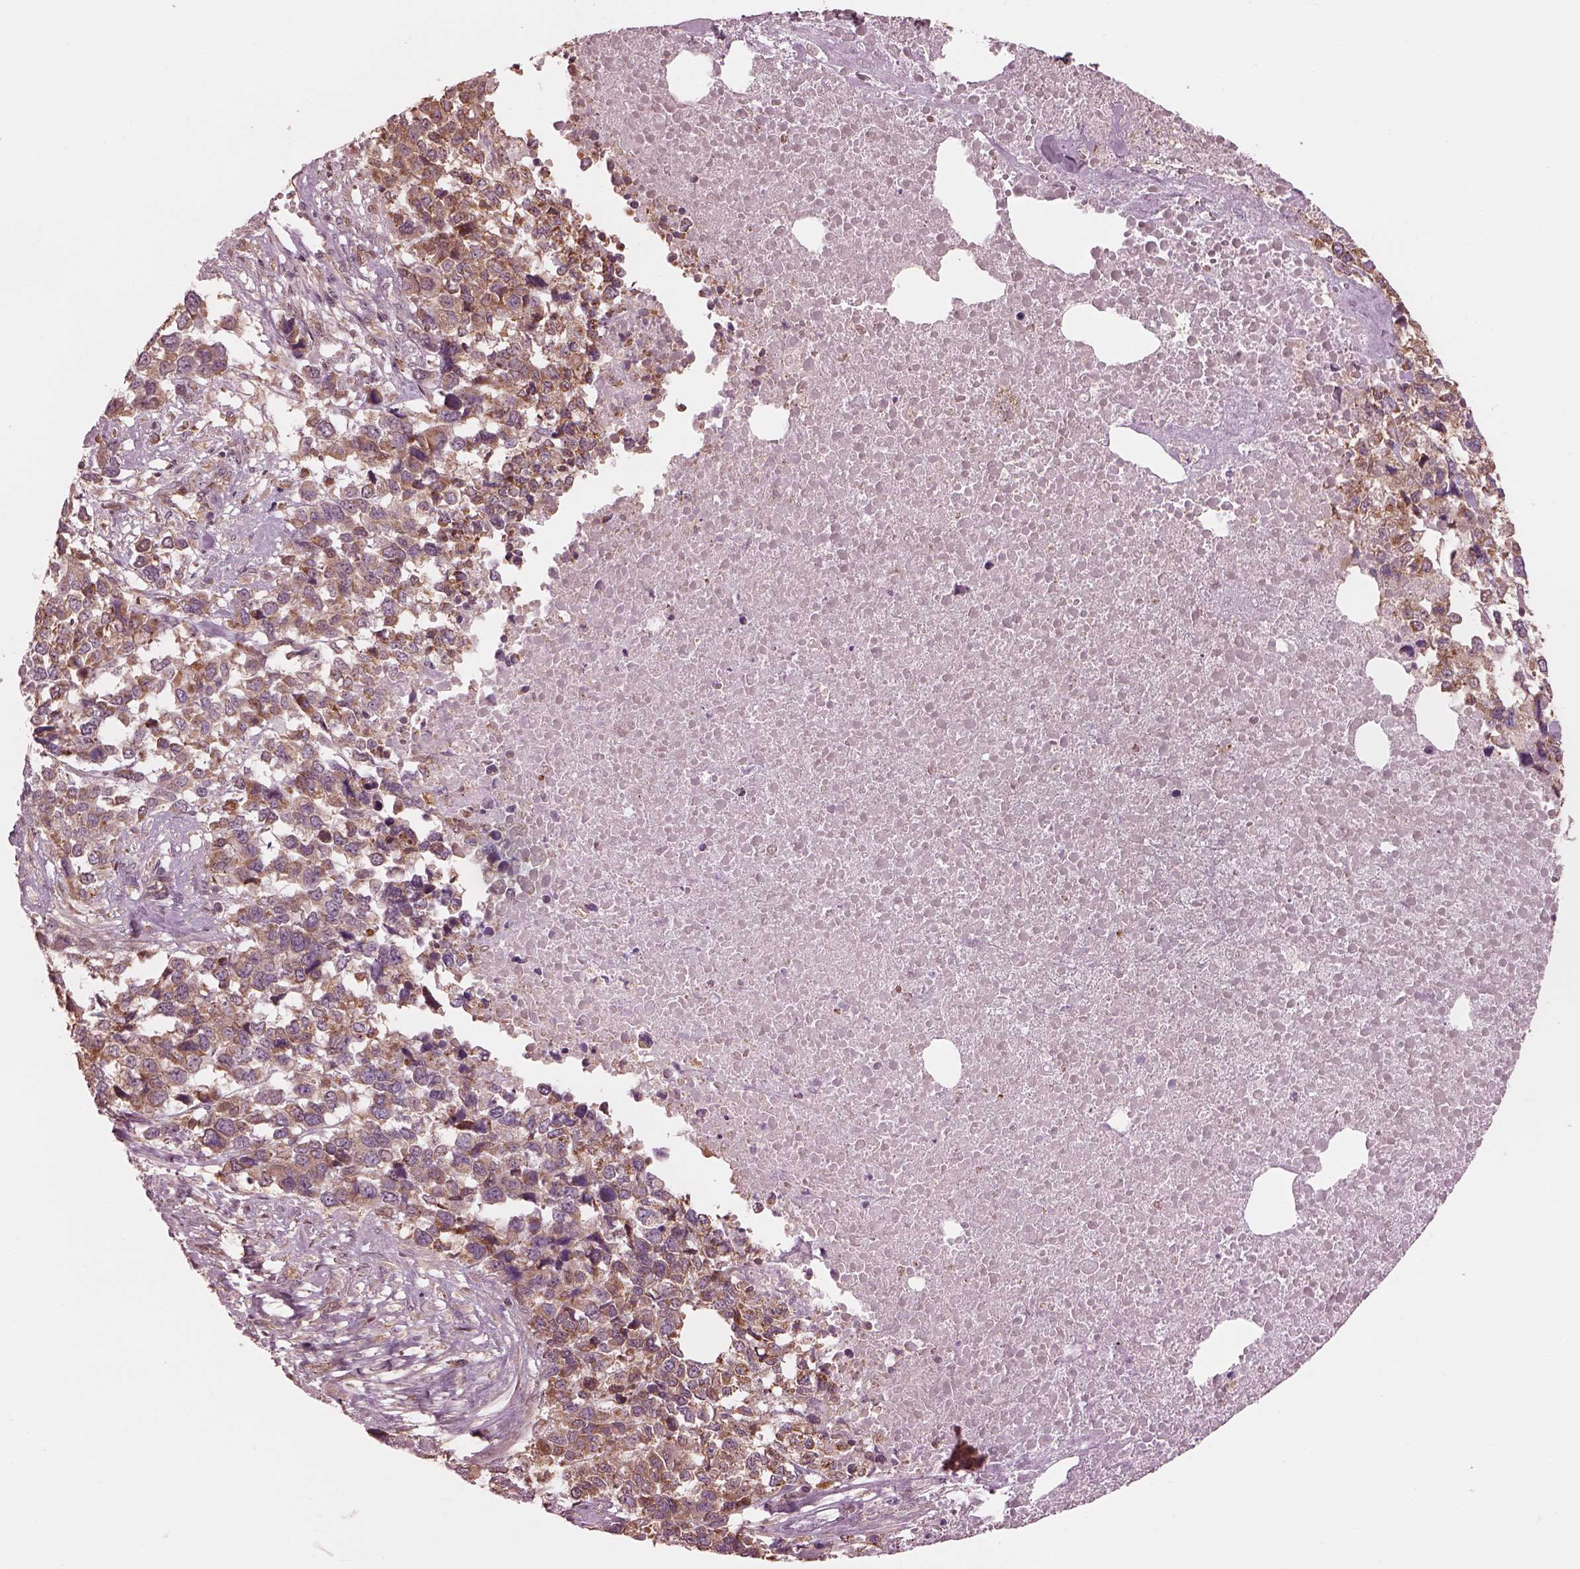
{"staining": {"intensity": "moderate", "quantity": ">75%", "location": "cytoplasmic/membranous"}, "tissue": "melanoma", "cell_type": "Tumor cells", "image_type": "cancer", "snomed": [{"axis": "morphology", "description": "Malignant melanoma, Metastatic site"}, {"axis": "topography", "description": "Skin"}], "caption": "Immunohistochemical staining of malignant melanoma (metastatic site) demonstrates medium levels of moderate cytoplasmic/membranous positivity in about >75% of tumor cells.", "gene": "STK33", "patient": {"sex": "male", "age": 84}}